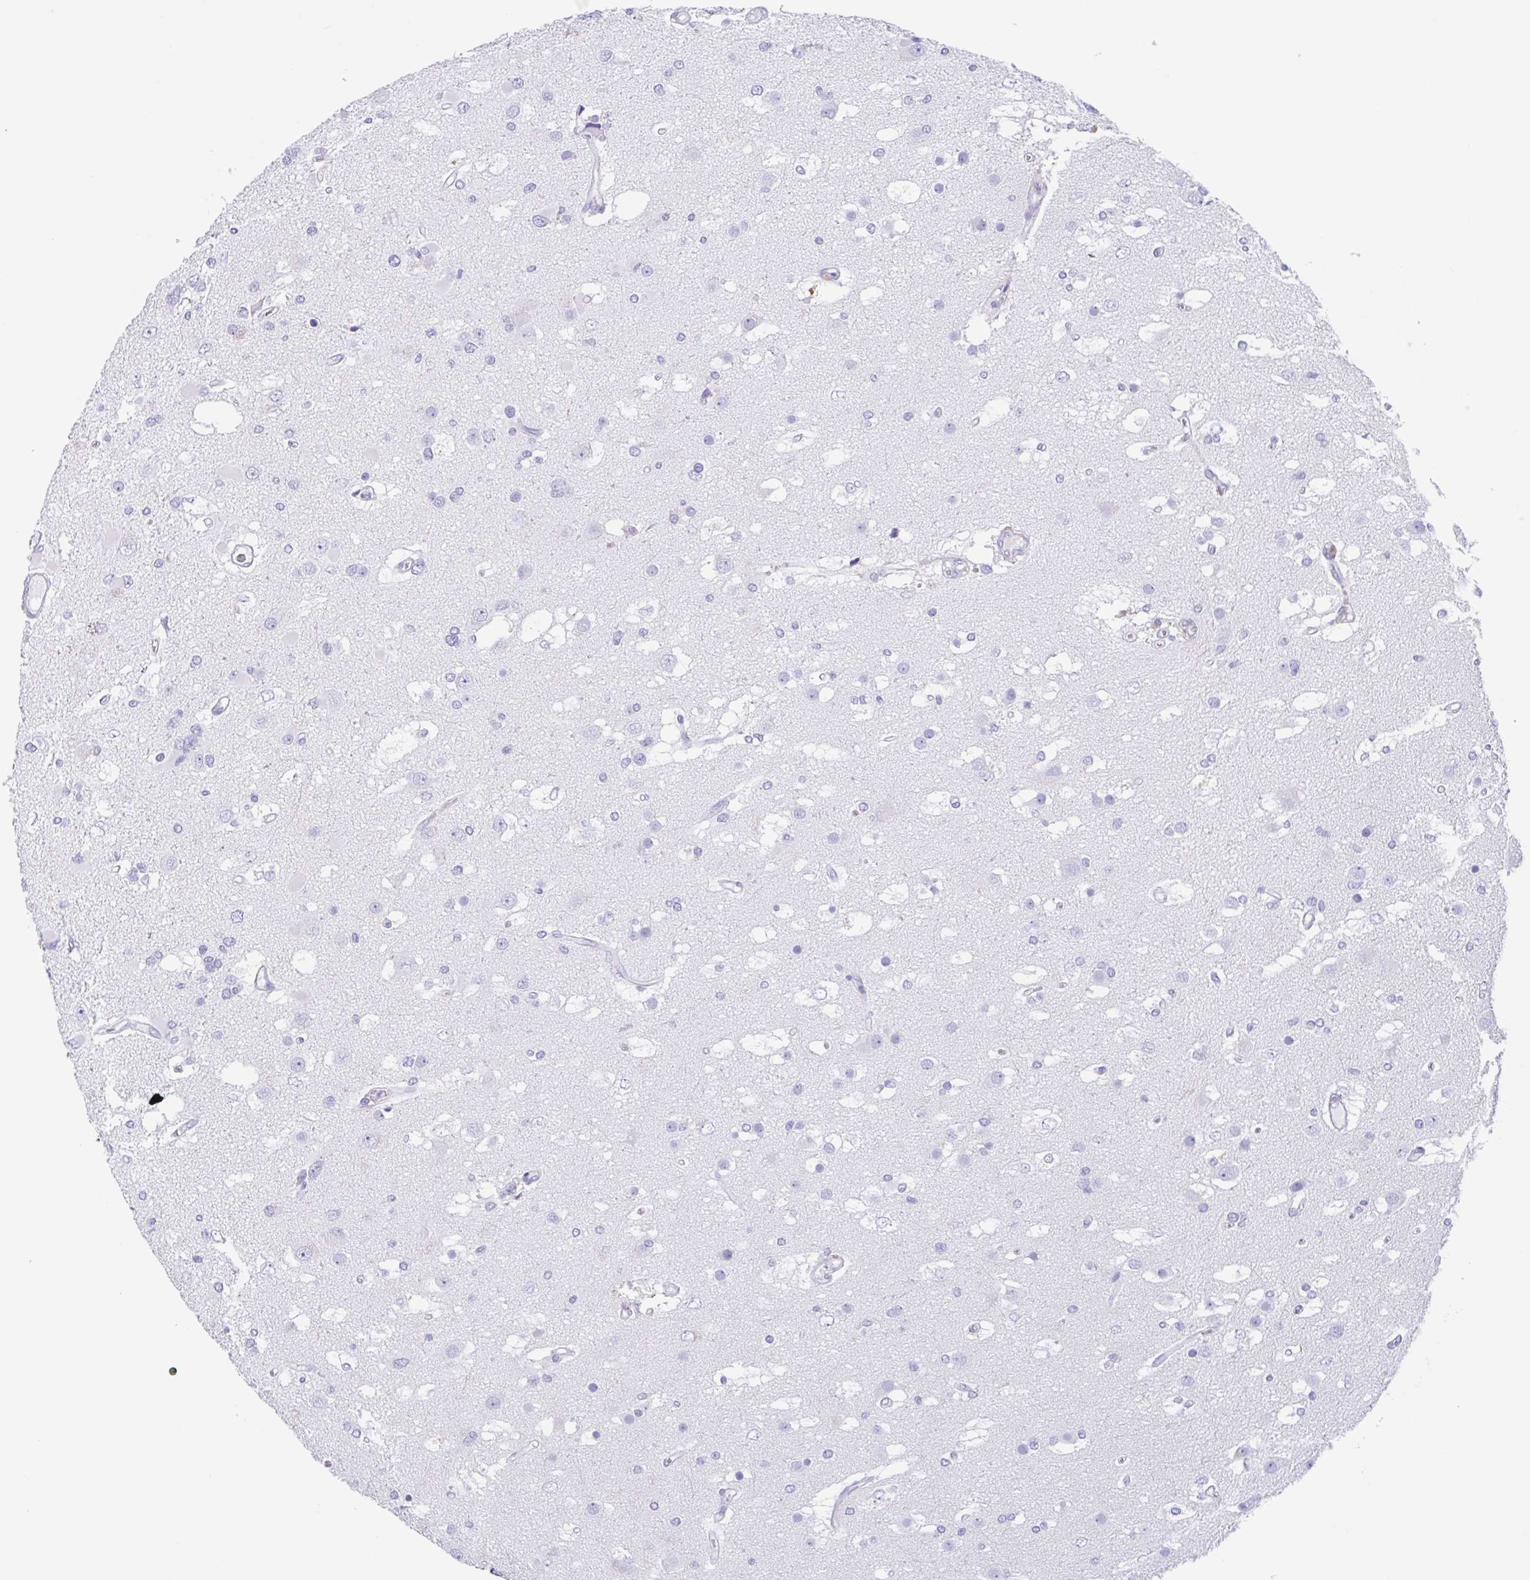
{"staining": {"intensity": "negative", "quantity": "none", "location": "none"}, "tissue": "glioma", "cell_type": "Tumor cells", "image_type": "cancer", "snomed": [{"axis": "morphology", "description": "Glioma, malignant, High grade"}, {"axis": "topography", "description": "Brain"}], "caption": "High magnification brightfield microscopy of glioma stained with DAB (brown) and counterstained with hematoxylin (blue): tumor cells show no significant staining. (Immunohistochemistry, brightfield microscopy, high magnification).", "gene": "TAS2R41", "patient": {"sex": "male", "age": 53}}